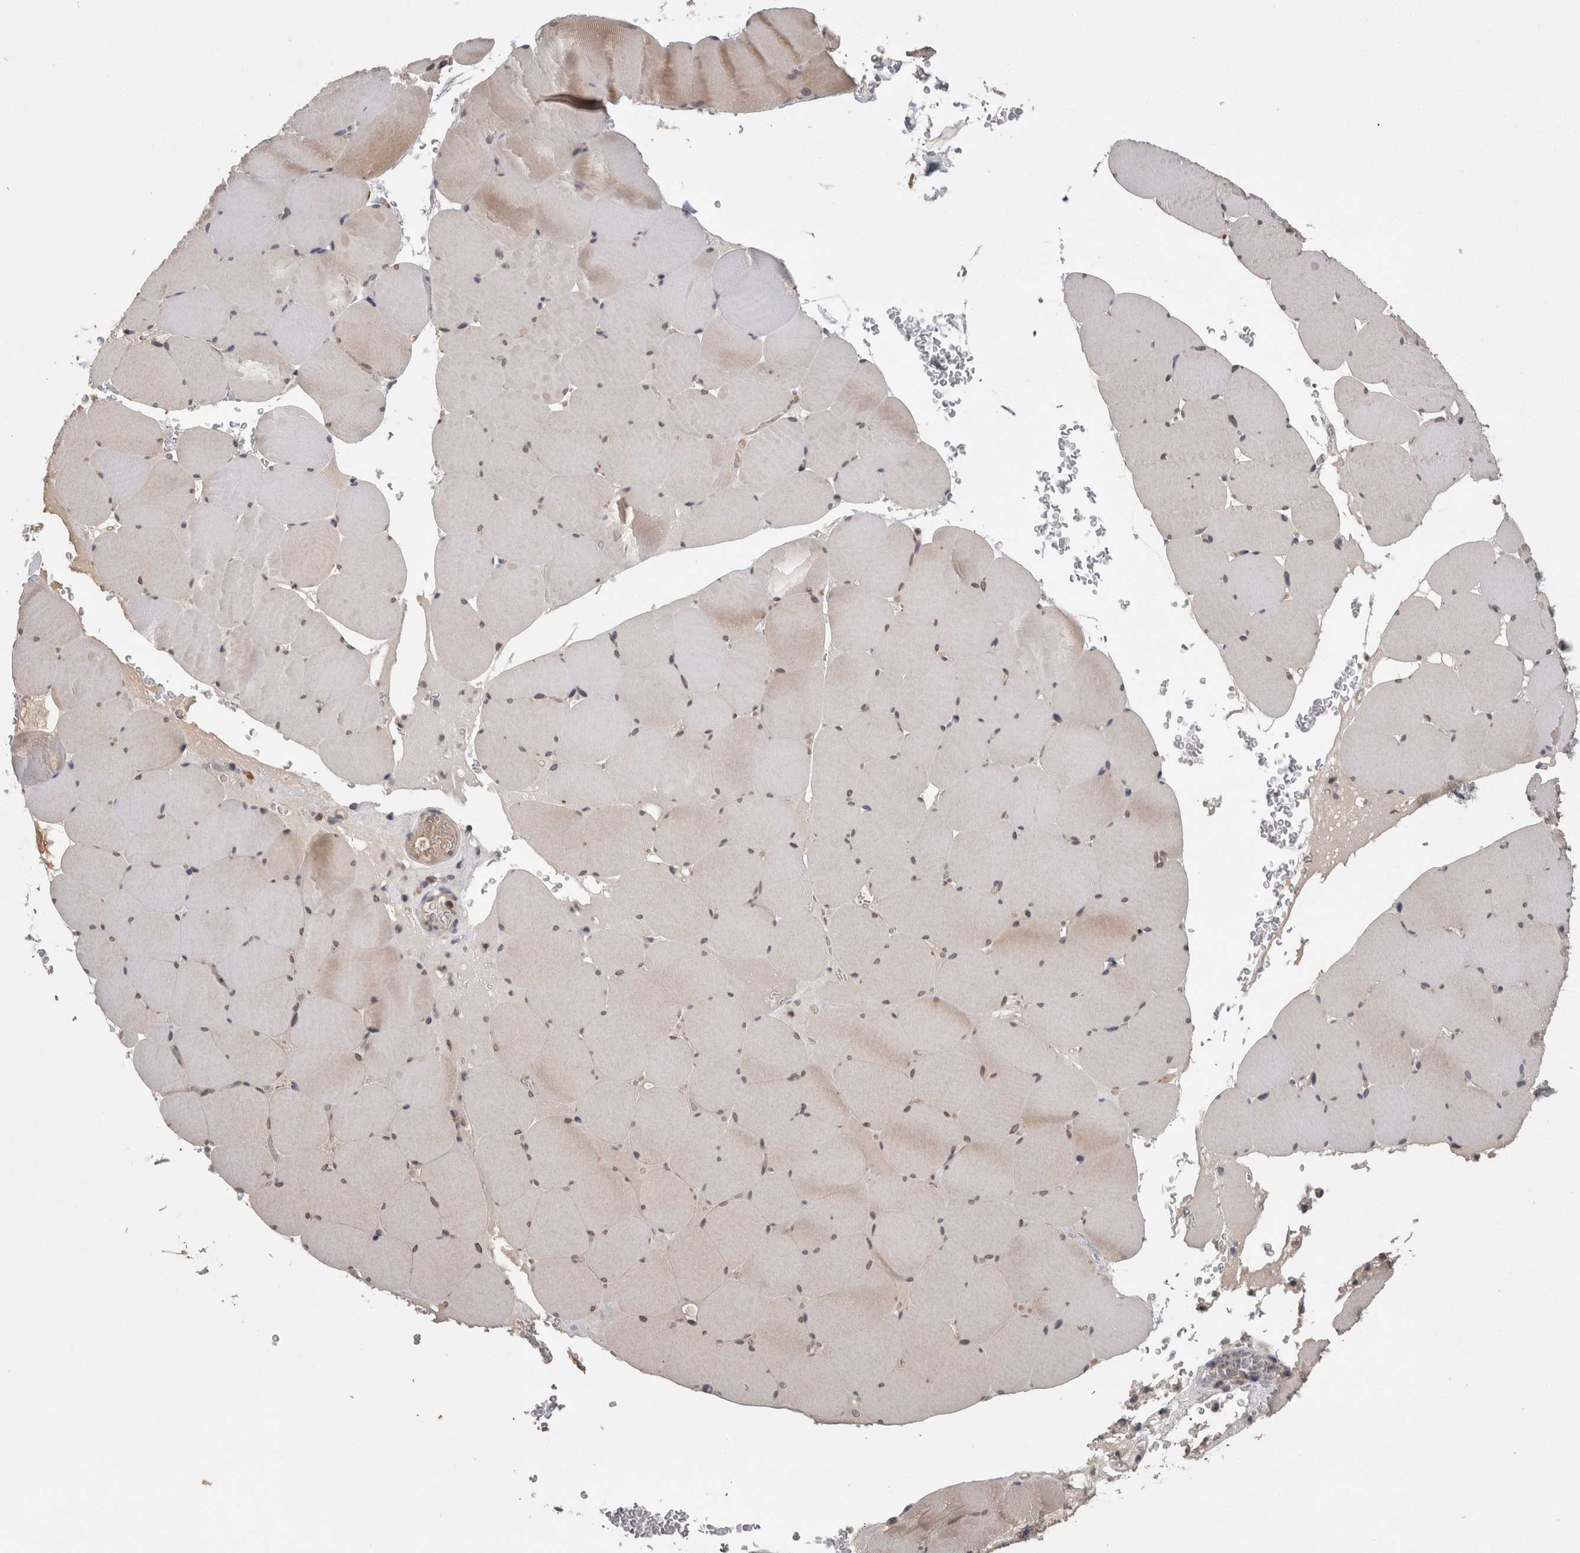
{"staining": {"intensity": "weak", "quantity": ">75%", "location": "cytoplasmic/membranous,nuclear"}, "tissue": "skeletal muscle", "cell_type": "Myocytes", "image_type": "normal", "snomed": [{"axis": "morphology", "description": "Normal tissue, NOS"}, {"axis": "topography", "description": "Skeletal muscle"}], "caption": "Brown immunohistochemical staining in unremarkable human skeletal muscle demonstrates weak cytoplasmic/membranous,nuclear expression in about >75% of myocytes.", "gene": "PCM1", "patient": {"sex": "male", "age": 62}}